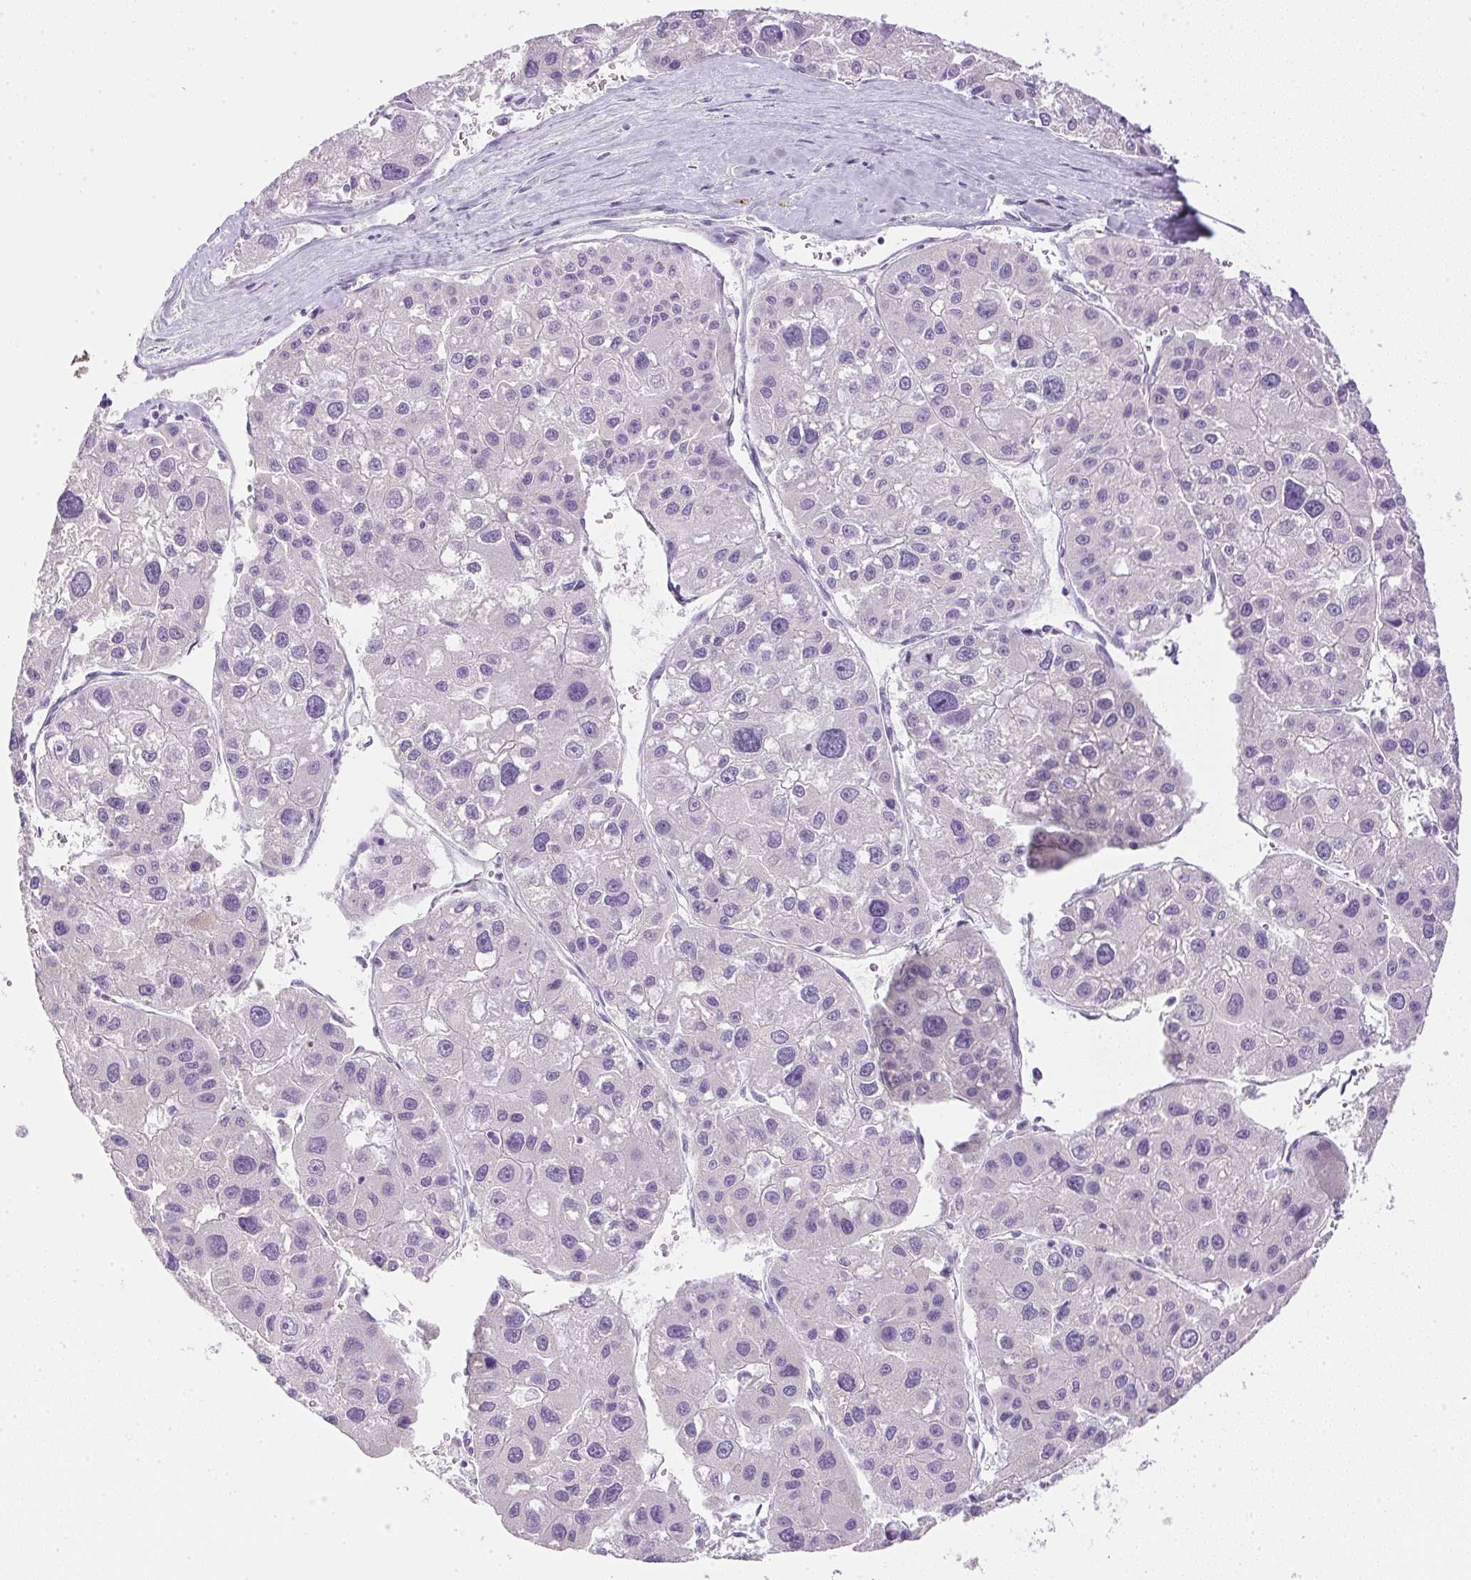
{"staining": {"intensity": "negative", "quantity": "none", "location": "none"}, "tissue": "liver cancer", "cell_type": "Tumor cells", "image_type": "cancer", "snomed": [{"axis": "morphology", "description": "Carcinoma, Hepatocellular, NOS"}, {"axis": "topography", "description": "Liver"}], "caption": "Micrograph shows no protein positivity in tumor cells of liver hepatocellular carcinoma tissue.", "gene": "CTRL", "patient": {"sex": "male", "age": 73}}